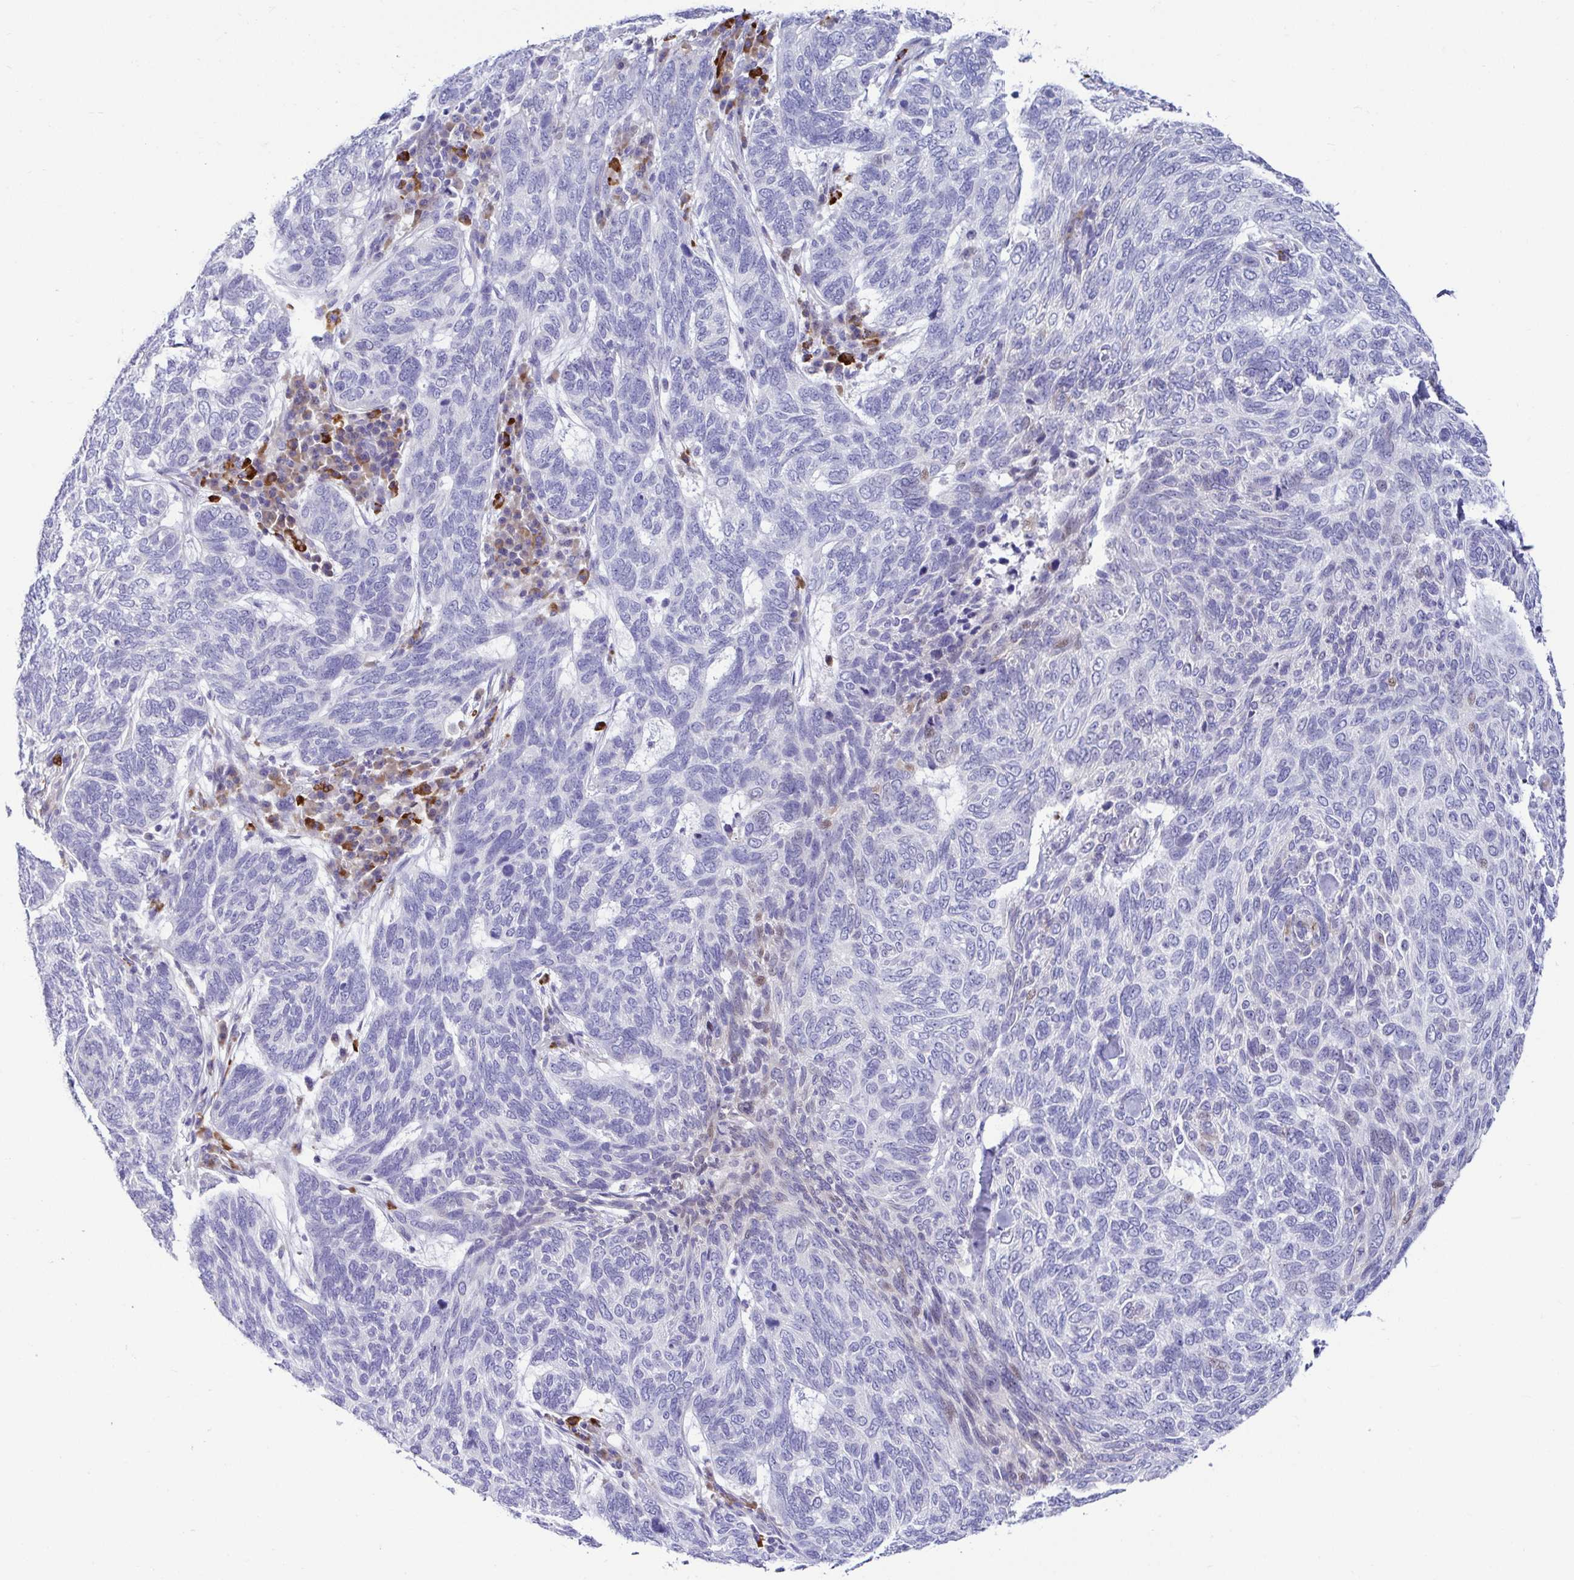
{"staining": {"intensity": "negative", "quantity": "none", "location": "none"}, "tissue": "skin cancer", "cell_type": "Tumor cells", "image_type": "cancer", "snomed": [{"axis": "morphology", "description": "Basal cell carcinoma"}, {"axis": "topography", "description": "Skin"}], "caption": "Immunohistochemical staining of human basal cell carcinoma (skin) reveals no significant expression in tumor cells.", "gene": "TFPI2", "patient": {"sex": "female", "age": 65}}